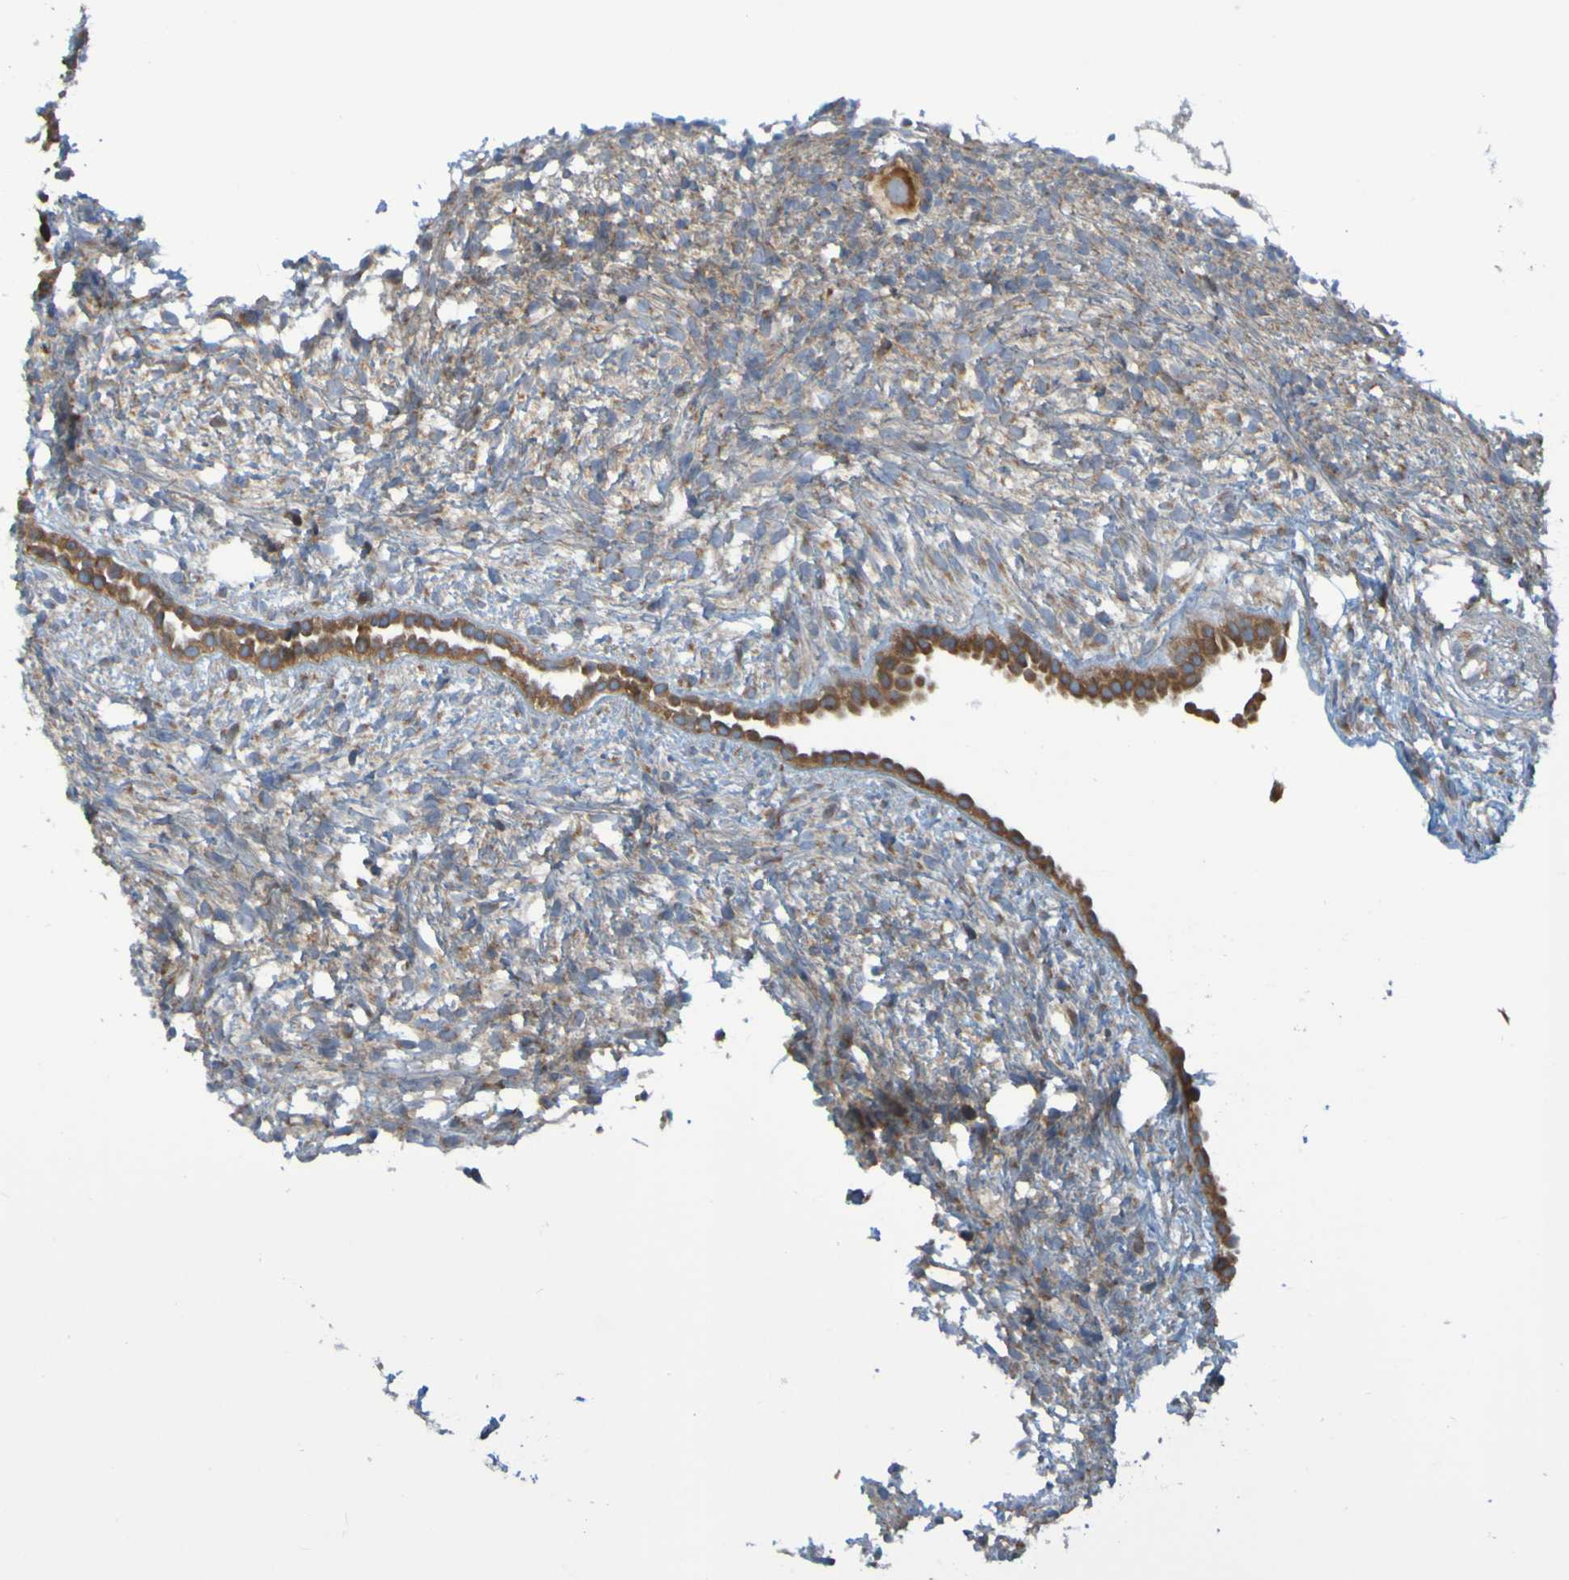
{"staining": {"intensity": "moderate", "quantity": ">75%", "location": "cytoplasmic/membranous"}, "tissue": "ovary", "cell_type": "Follicle cells", "image_type": "normal", "snomed": [{"axis": "morphology", "description": "Normal tissue, NOS"}, {"axis": "morphology", "description": "Cyst, NOS"}, {"axis": "topography", "description": "Ovary"}], "caption": "Moderate cytoplasmic/membranous protein expression is seen in approximately >75% of follicle cells in ovary.", "gene": "DNAJC4", "patient": {"sex": "female", "age": 18}}